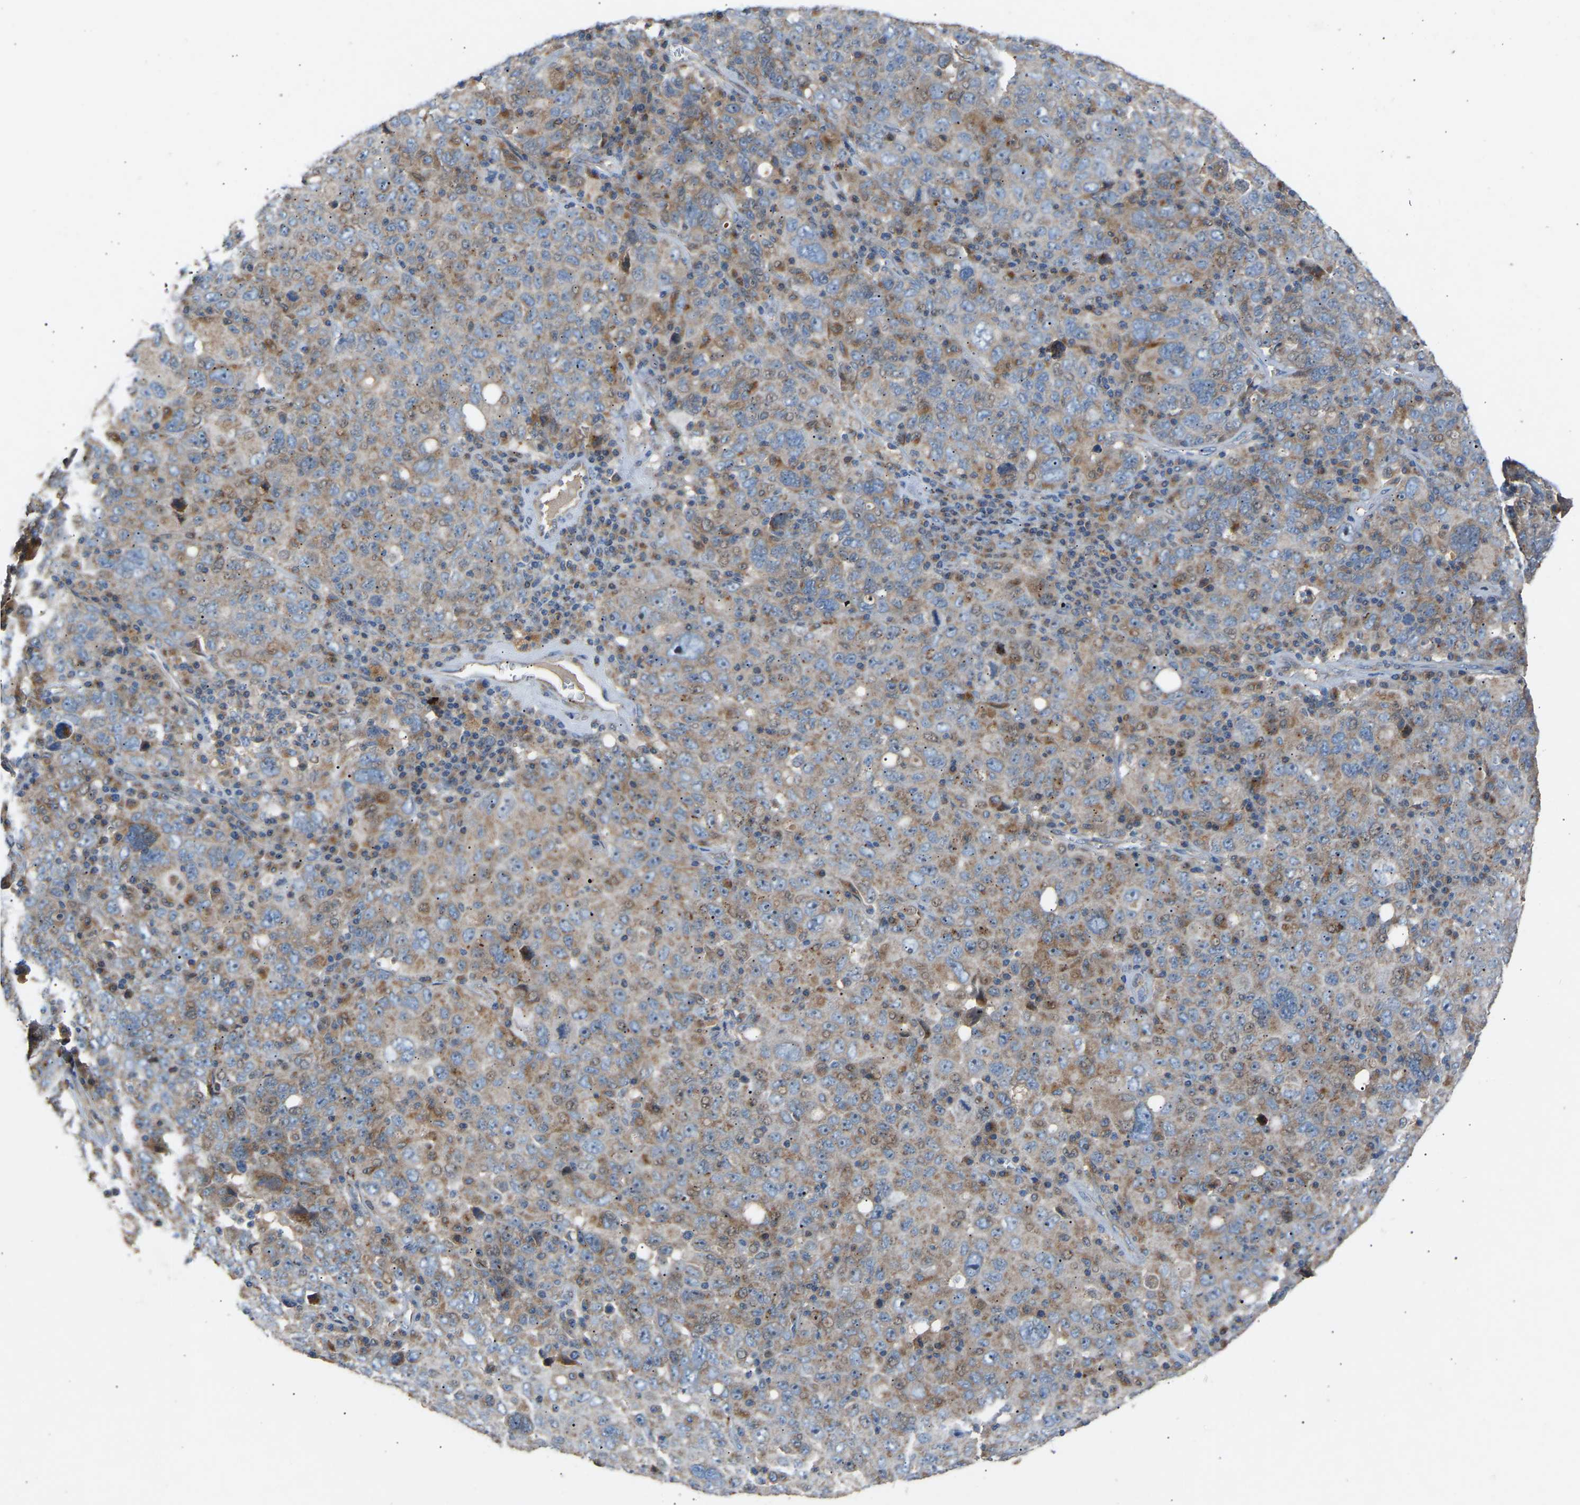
{"staining": {"intensity": "weak", "quantity": "<25%", "location": "cytoplasmic/membranous"}, "tissue": "ovarian cancer", "cell_type": "Tumor cells", "image_type": "cancer", "snomed": [{"axis": "morphology", "description": "Carcinoma, endometroid"}, {"axis": "topography", "description": "Ovary"}], "caption": "High power microscopy photomicrograph of an immunohistochemistry image of endometroid carcinoma (ovarian), revealing no significant staining in tumor cells.", "gene": "RGP1", "patient": {"sex": "female", "age": 62}}